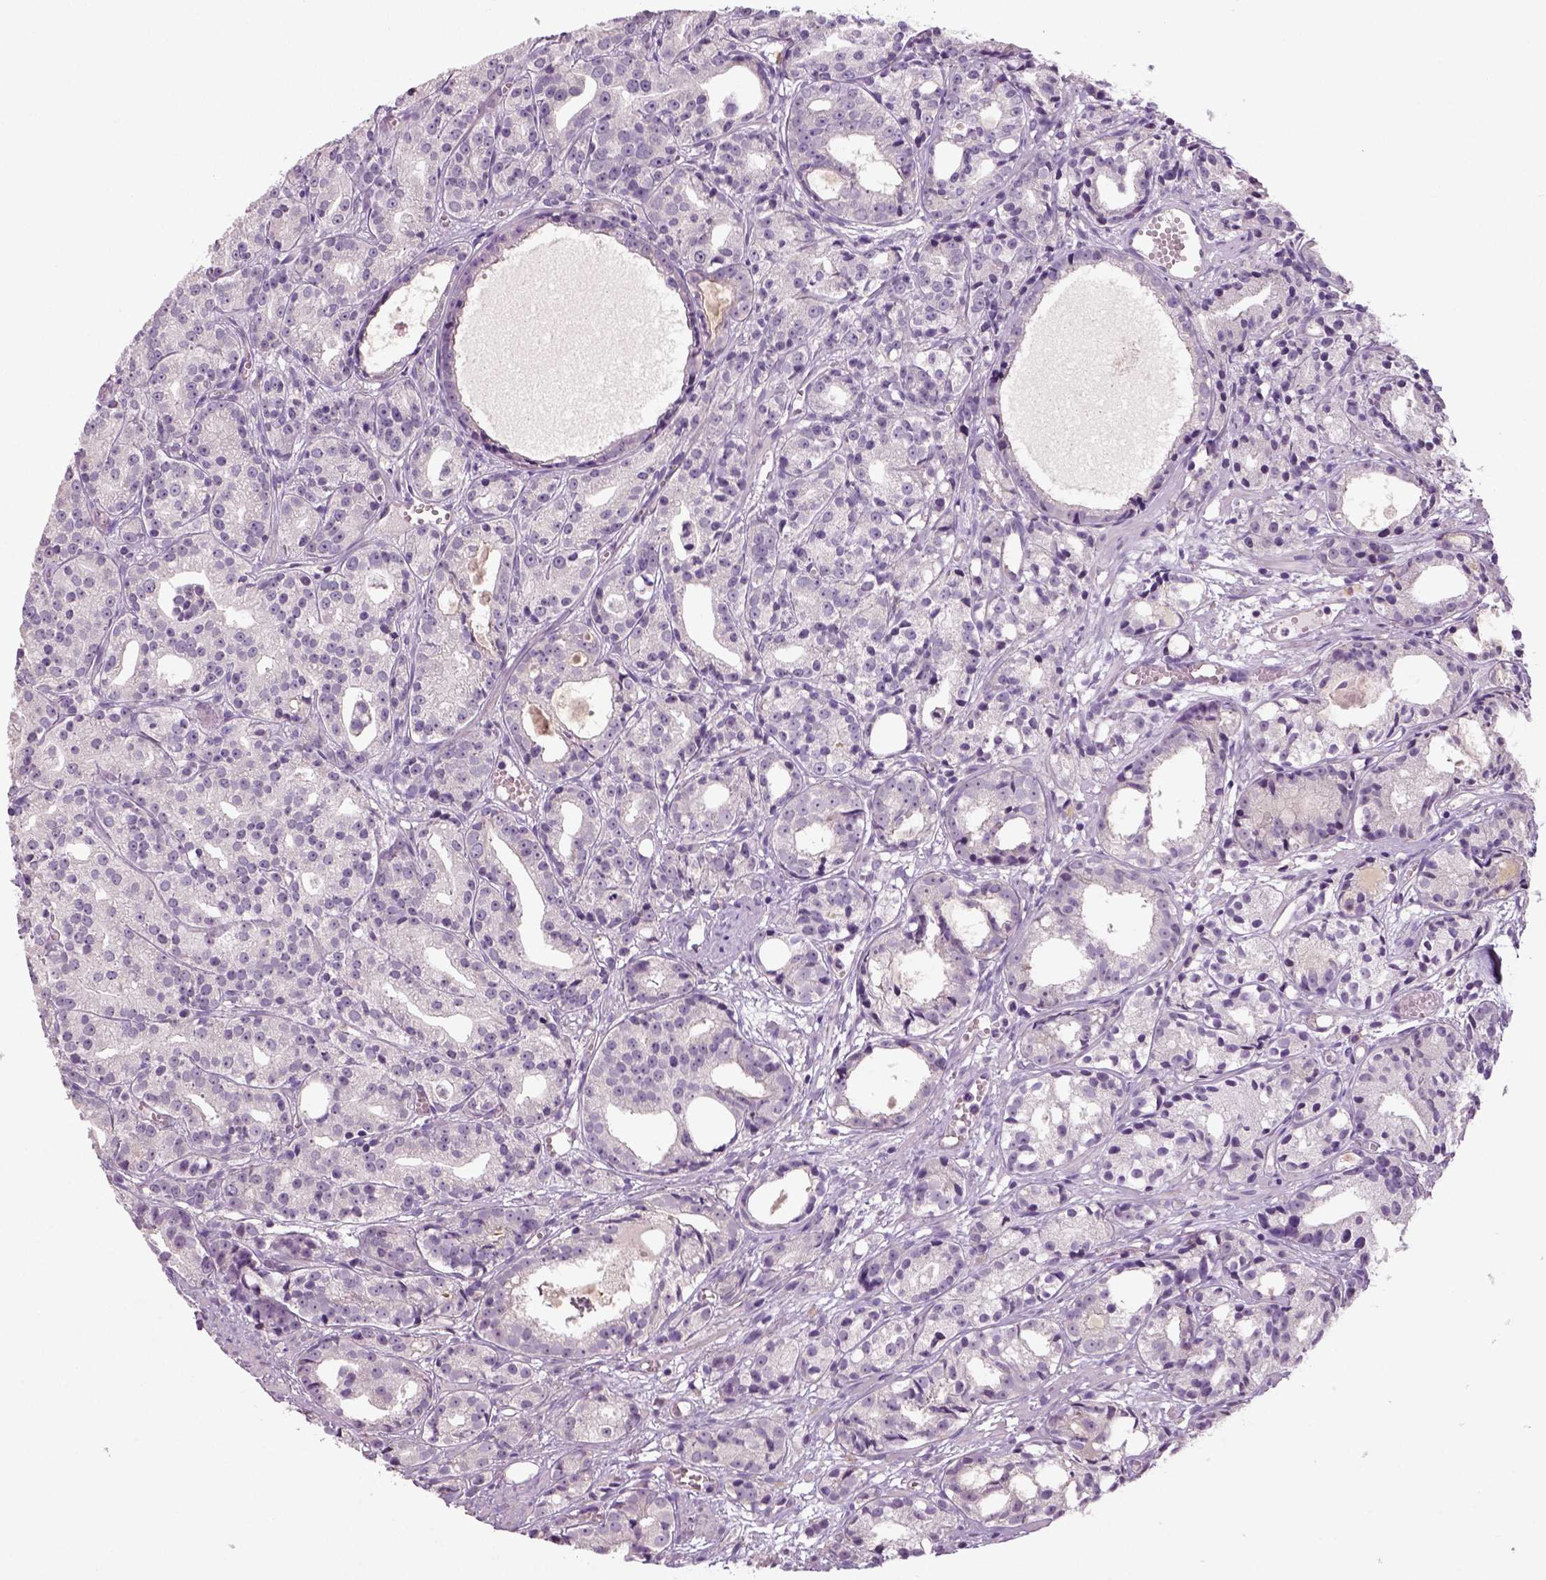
{"staining": {"intensity": "negative", "quantity": "none", "location": "none"}, "tissue": "prostate cancer", "cell_type": "Tumor cells", "image_type": "cancer", "snomed": [{"axis": "morphology", "description": "Adenocarcinoma, Medium grade"}, {"axis": "topography", "description": "Prostate"}], "caption": "Prostate cancer (medium-grade adenocarcinoma) was stained to show a protein in brown. There is no significant expression in tumor cells.", "gene": "NECAB1", "patient": {"sex": "male", "age": 74}}